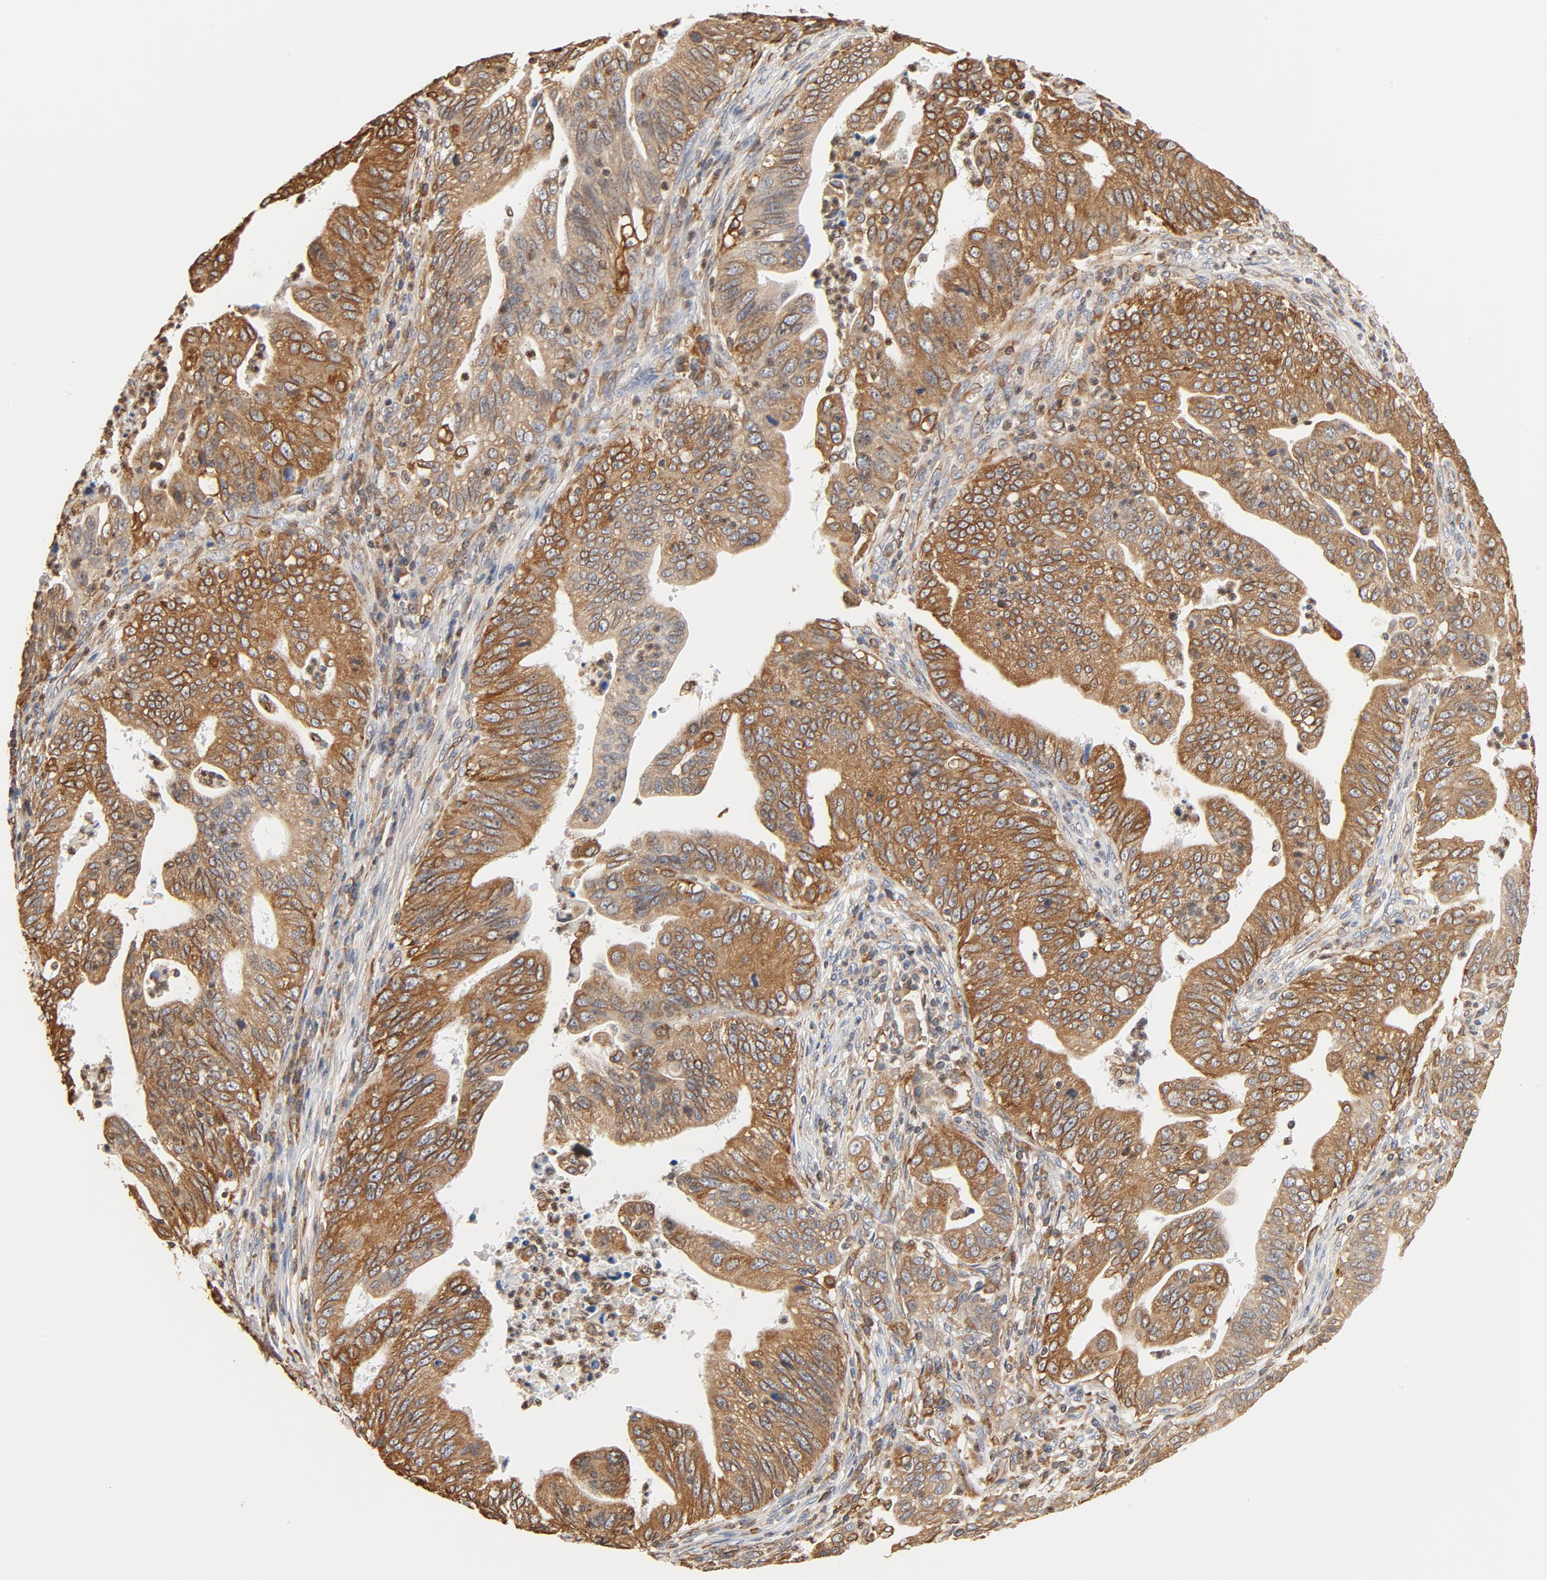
{"staining": {"intensity": "strong", "quantity": ">75%", "location": "cytoplasmic/membranous"}, "tissue": "stomach cancer", "cell_type": "Tumor cells", "image_type": "cancer", "snomed": [{"axis": "morphology", "description": "Adenocarcinoma, NOS"}, {"axis": "topography", "description": "Stomach, upper"}], "caption": "An image showing strong cytoplasmic/membranous staining in approximately >75% of tumor cells in stomach cancer, as visualized by brown immunohistochemical staining.", "gene": "BCAP31", "patient": {"sex": "female", "age": 50}}